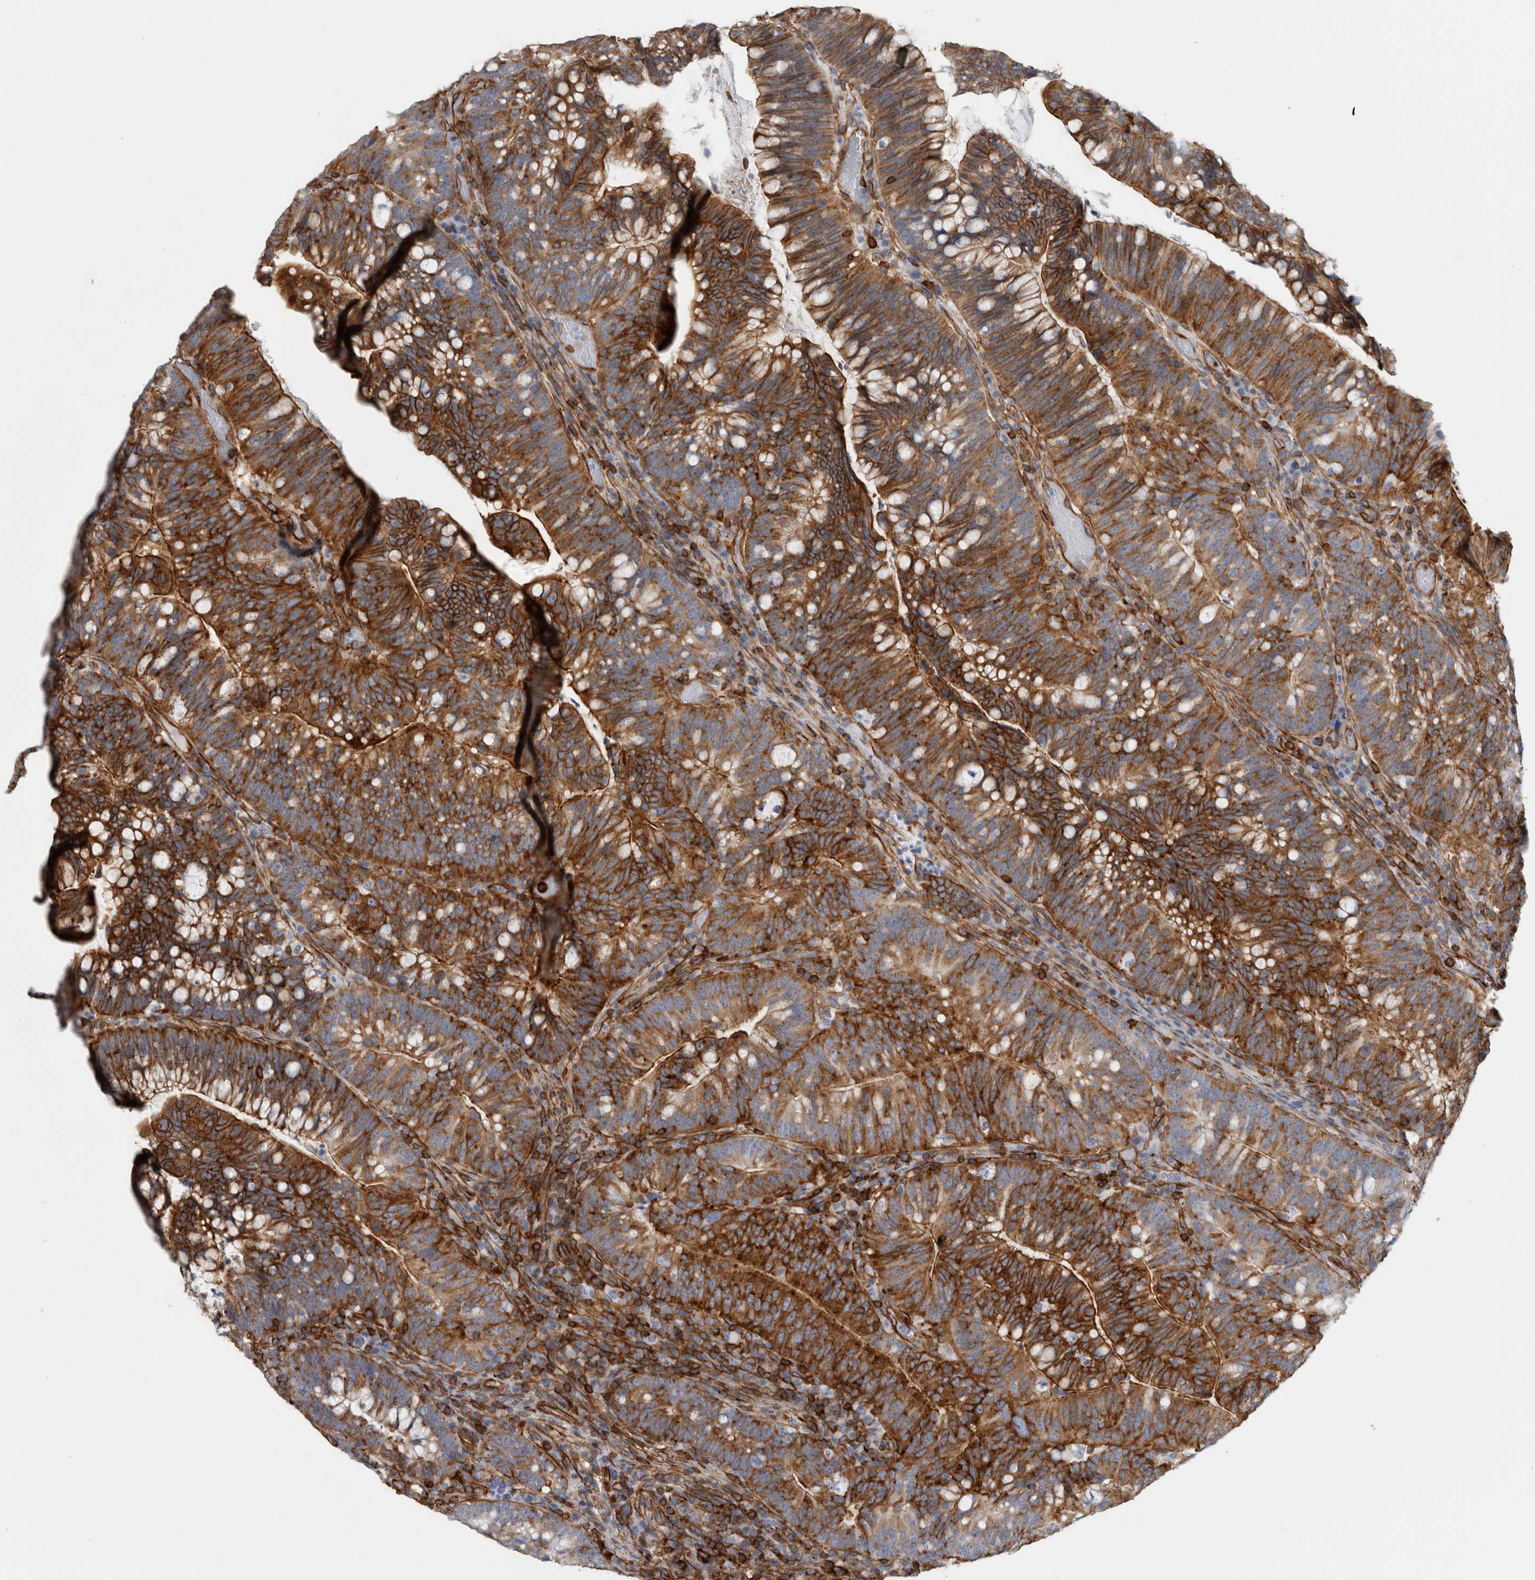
{"staining": {"intensity": "strong", "quantity": ">75%", "location": "cytoplasmic/membranous"}, "tissue": "colorectal cancer", "cell_type": "Tumor cells", "image_type": "cancer", "snomed": [{"axis": "morphology", "description": "Adenocarcinoma, NOS"}, {"axis": "topography", "description": "Colon"}], "caption": "Immunohistochemistry (IHC) micrograph of human adenocarcinoma (colorectal) stained for a protein (brown), which shows high levels of strong cytoplasmic/membranous staining in approximately >75% of tumor cells.", "gene": "AHNAK", "patient": {"sex": "female", "age": 66}}